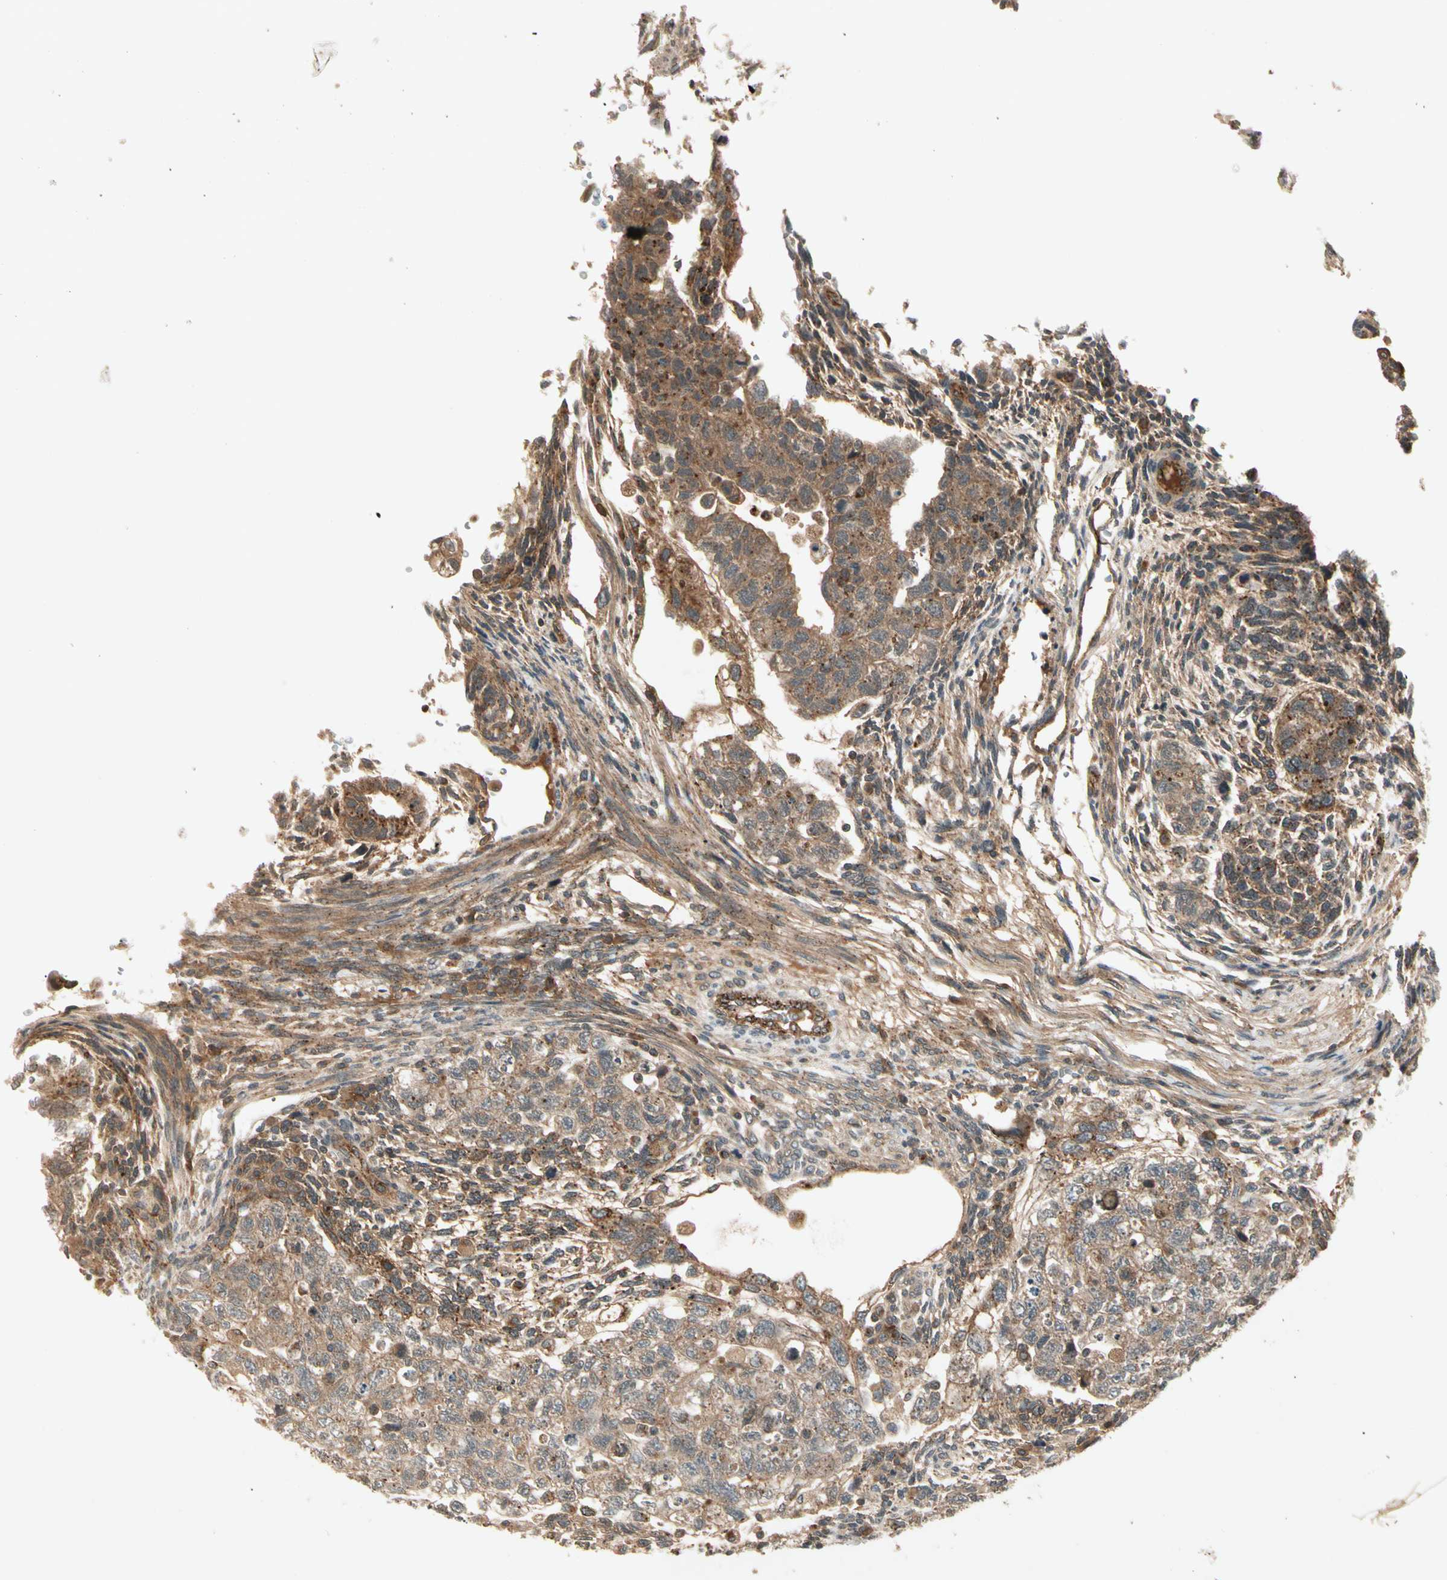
{"staining": {"intensity": "moderate", "quantity": ">75%", "location": "cytoplasmic/membranous"}, "tissue": "testis cancer", "cell_type": "Tumor cells", "image_type": "cancer", "snomed": [{"axis": "morphology", "description": "Normal tissue, NOS"}, {"axis": "morphology", "description": "Carcinoma, Embryonal, NOS"}, {"axis": "topography", "description": "Testis"}], "caption": "About >75% of tumor cells in human testis cancer reveal moderate cytoplasmic/membranous protein expression as visualized by brown immunohistochemical staining.", "gene": "FLOT1", "patient": {"sex": "male", "age": 36}}